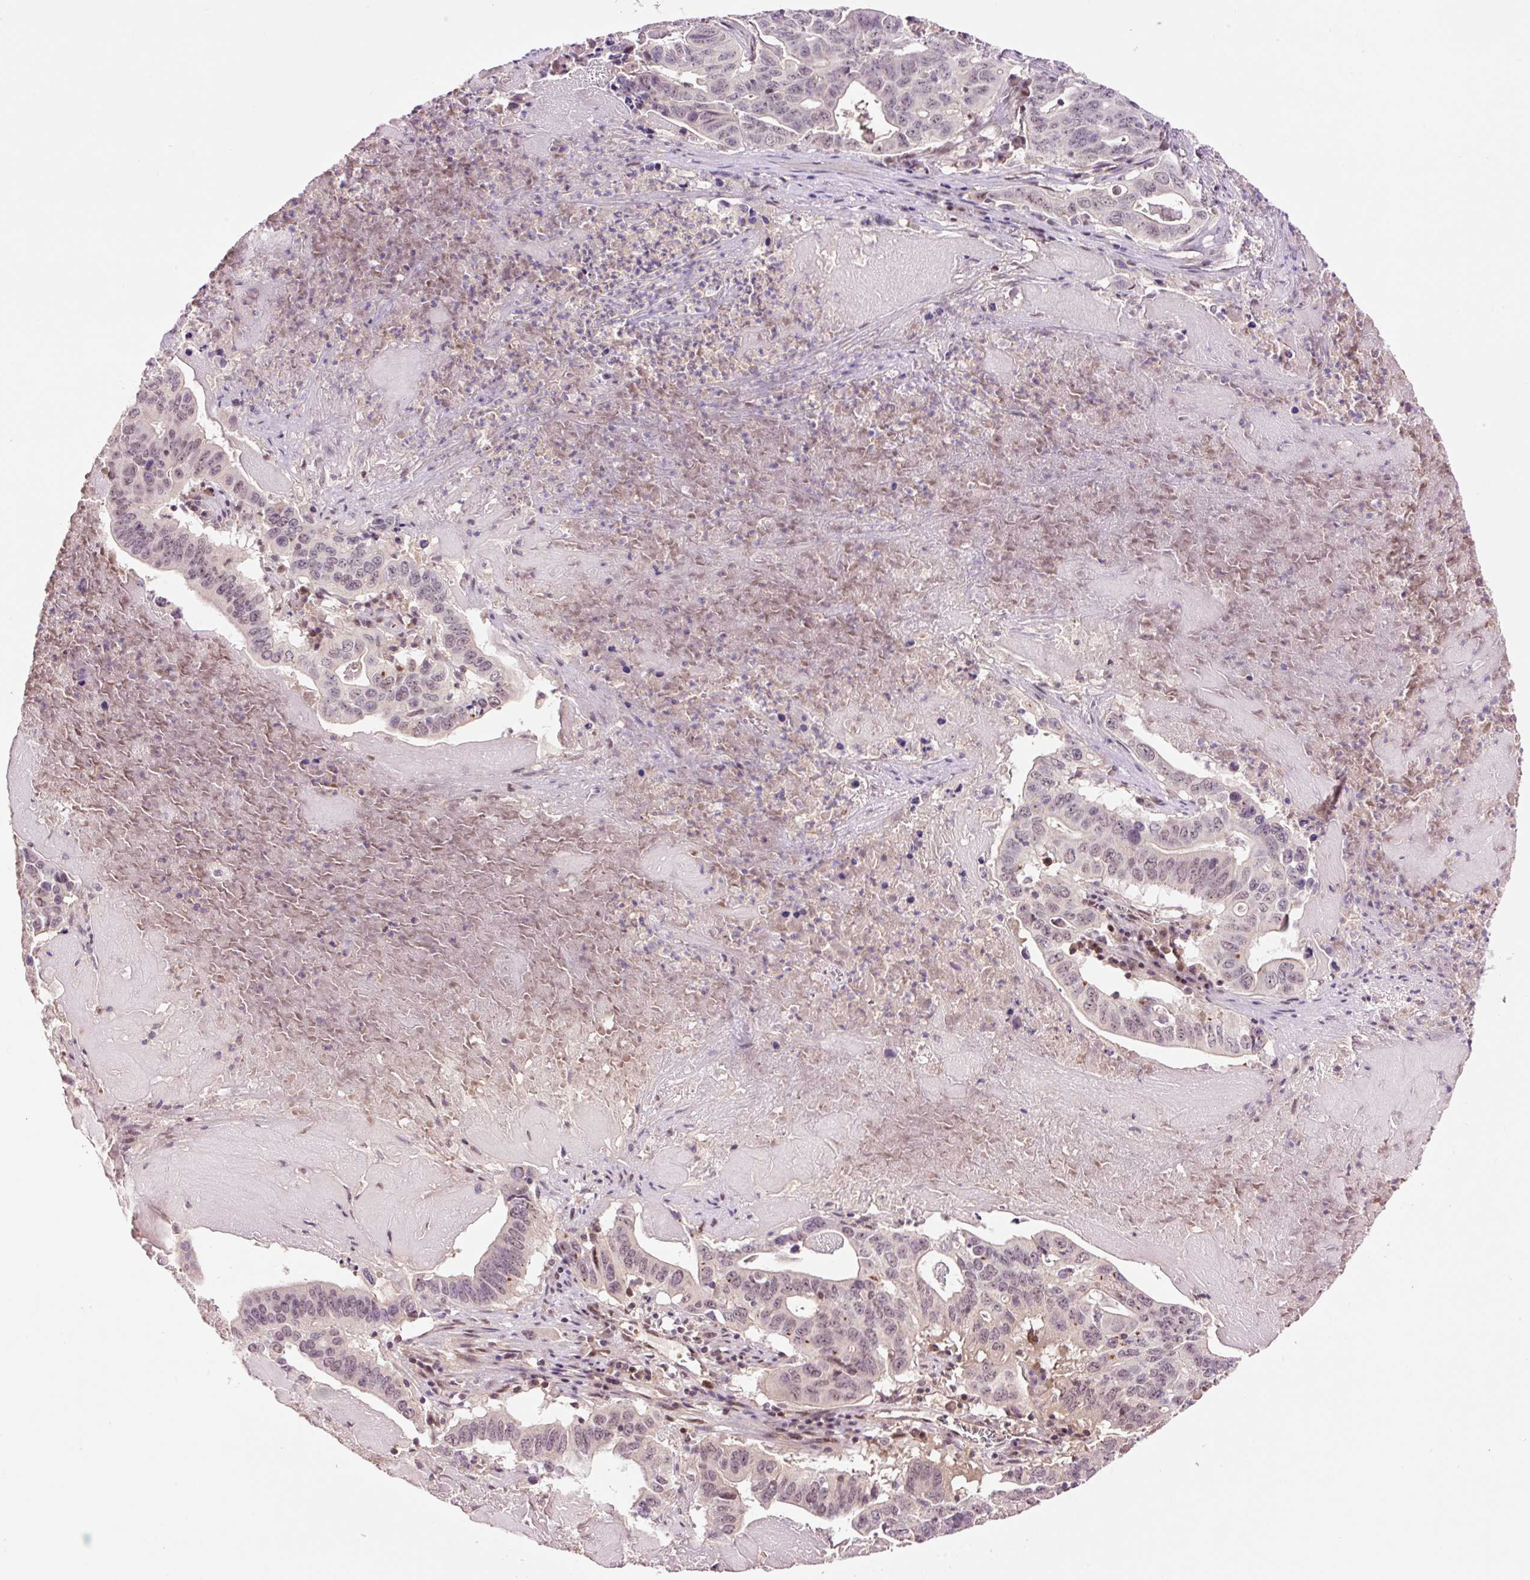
{"staining": {"intensity": "weak", "quantity": "<25%", "location": "nuclear"}, "tissue": "lung cancer", "cell_type": "Tumor cells", "image_type": "cancer", "snomed": [{"axis": "morphology", "description": "Adenocarcinoma, NOS"}, {"axis": "topography", "description": "Lung"}], "caption": "This is a image of IHC staining of lung adenocarcinoma, which shows no staining in tumor cells.", "gene": "DPPA4", "patient": {"sex": "female", "age": 60}}